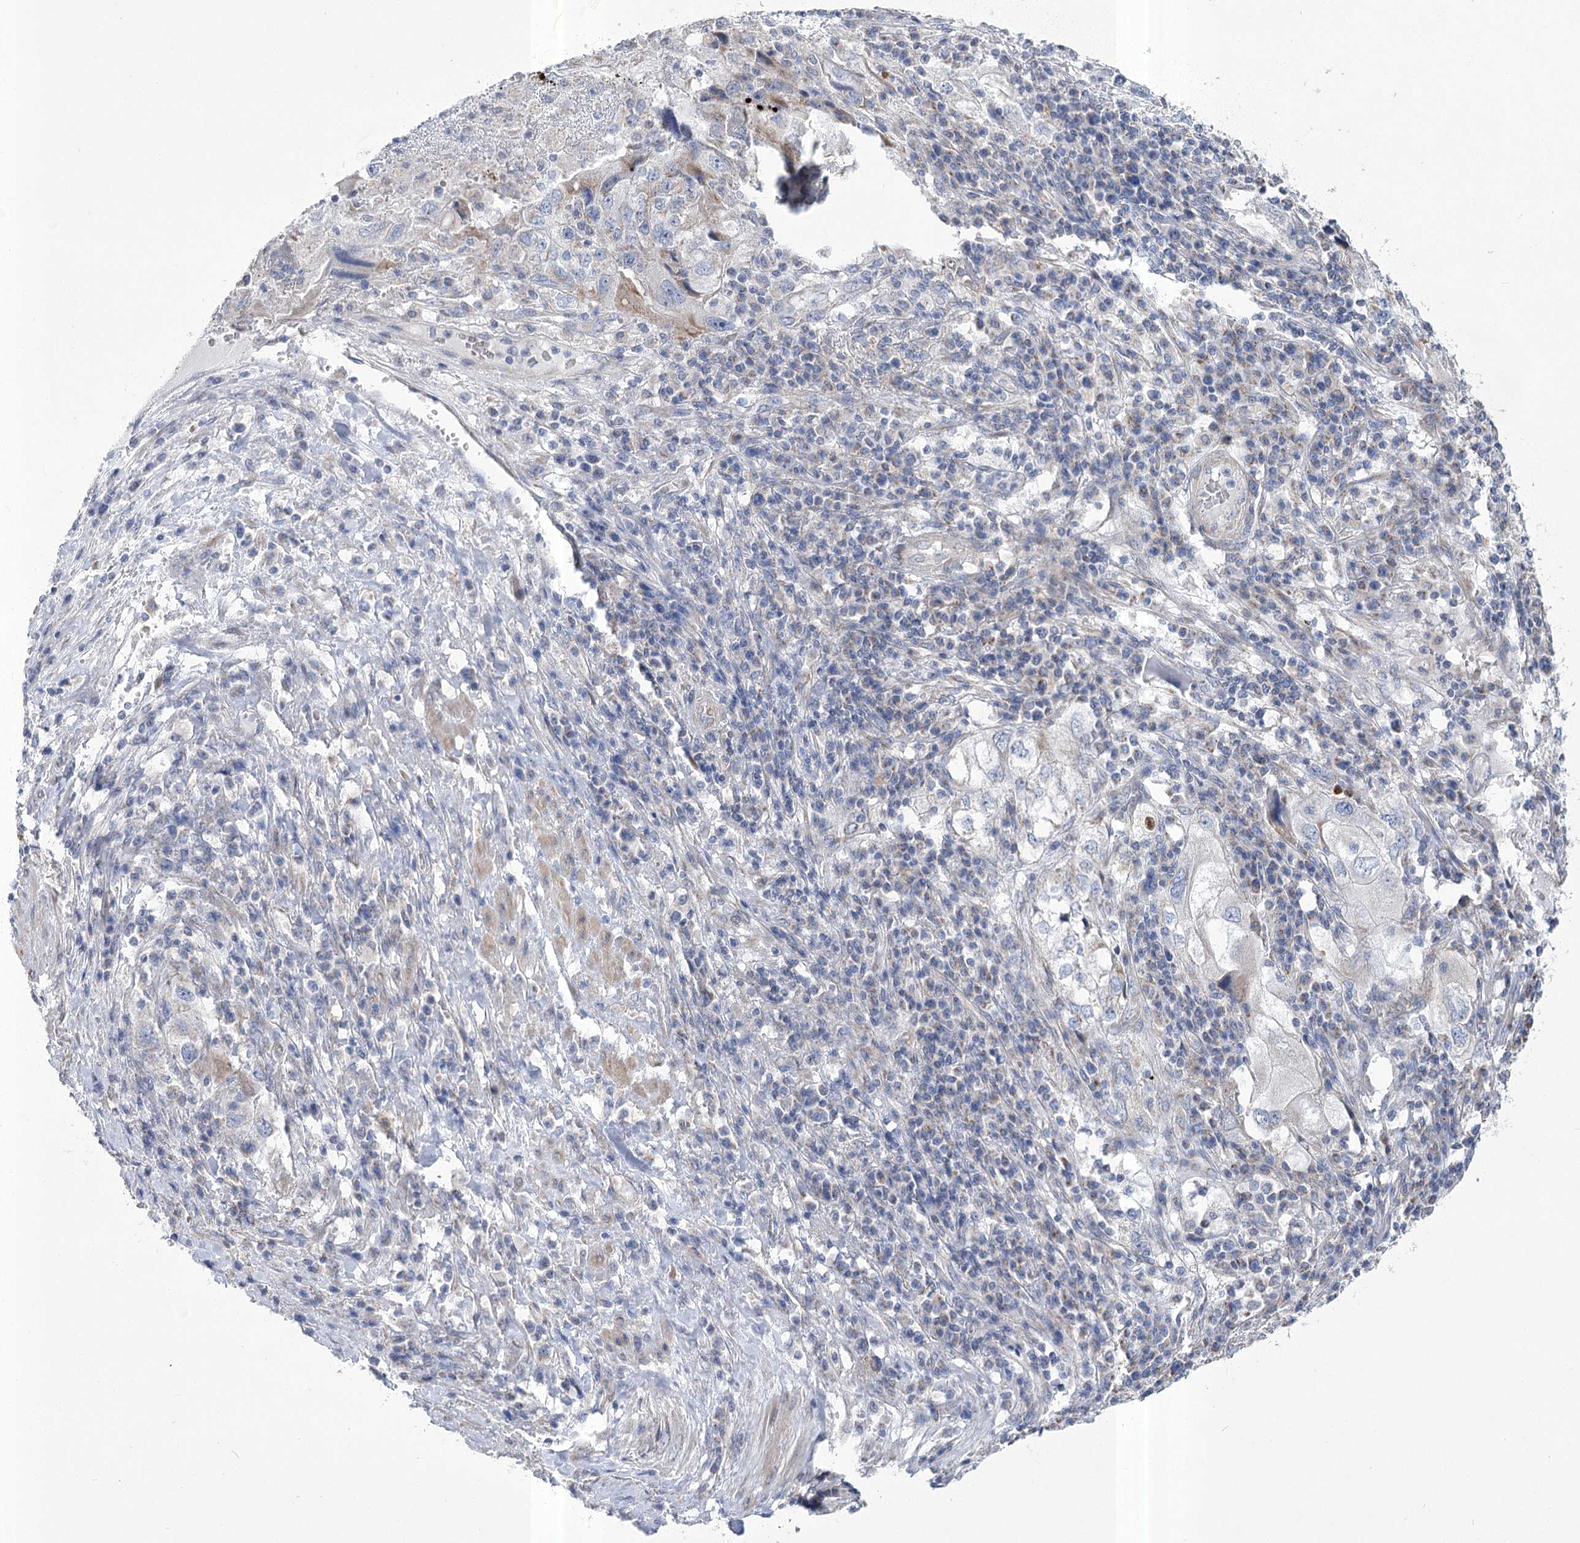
{"staining": {"intensity": "negative", "quantity": "none", "location": "none"}, "tissue": "endometrial cancer", "cell_type": "Tumor cells", "image_type": "cancer", "snomed": [{"axis": "morphology", "description": "Adenocarcinoma, NOS"}, {"axis": "topography", "description": "Endometrium"}], "caption": "DAB (3,3'-diaminobenzidine) immunohistochemical staining of human endometrial adenocarcinoma exhibits no significant expression in tumor cells.", "gene": "PDHB", "patient": {"sex": "female", "age": 49}}